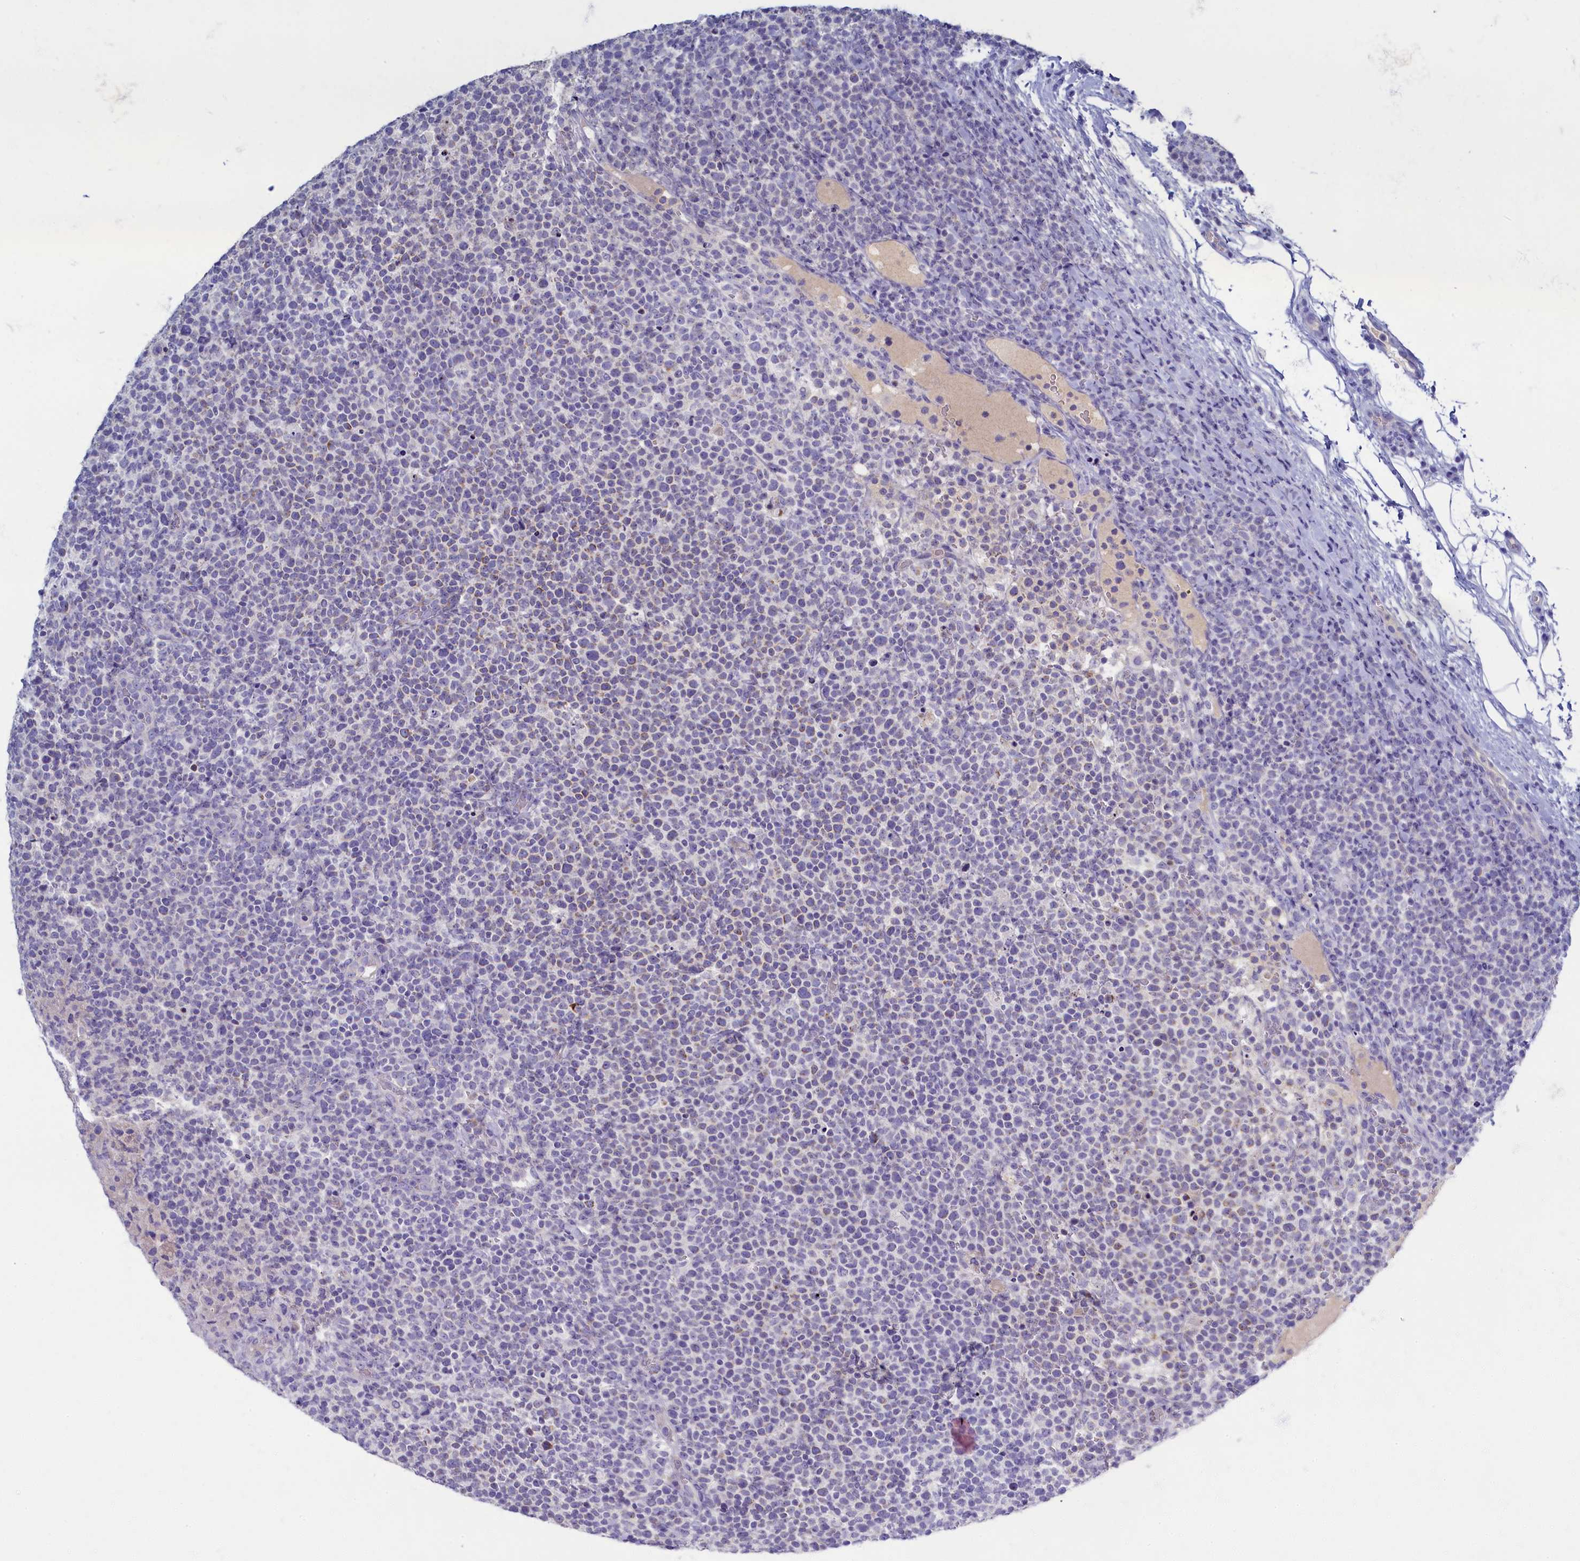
{"staining": {"intensity": "negative", "quantity": "none", "location": "none"}, "tissue": "lymphoma", "cell_type": "Tumor cells", "image_type": "cancer", "snomed": [{"axis": "morphology", "description": "Malignant lymphoma, non-Hodgkin's type, High grade"}, {"axis": "topography", "description": "Lymph node"}], "caption": "Lymphoma was stained to show a protein in brown. There is no significant staining in tumor cells. The staining is performed using DAB (3,3'-diaminobenzidine) brown chromogen with nuclei counter-stained in using hematoxylin.", "gene": "OCIAD2", "patient": {"sex": "male", "age": 61}}